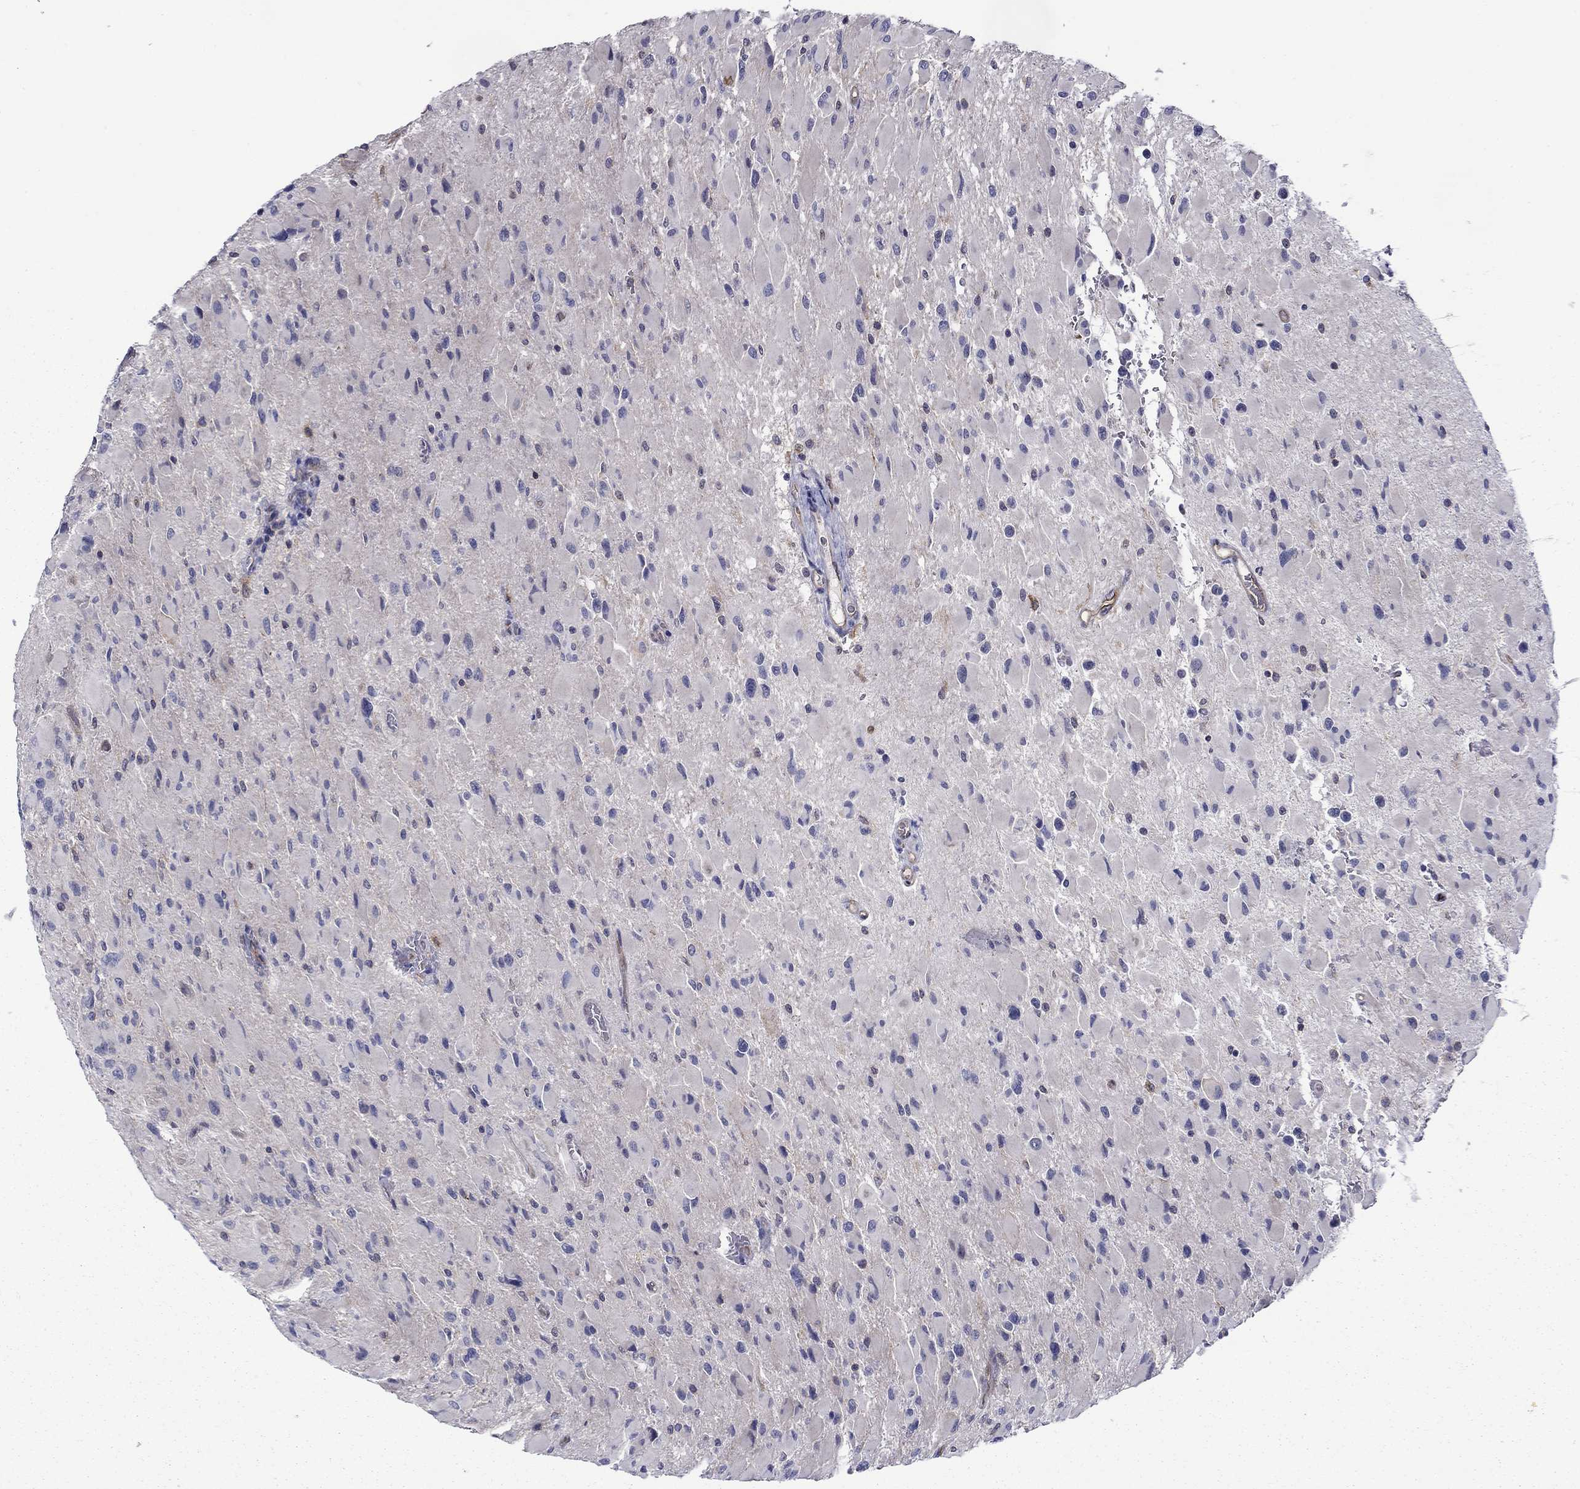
{"staining": {"intensity": "negative", "quantity": "none", "location": "none"}, "tissue": "glioma", "cell_type": "Tumor cells", "image_type": "cancer", "snomed": [{"axis": "morphology", "description": "Glioma, malignant, High grade"}, {"axis": "topography", "description": "Cerebral cortex"}], "caption": "This is a histopathology image of immunohistochemistry (IHC) staining of glioma, which shows no staining in tumor cells.", "gene": "LMO7", "patient": {"sex": "female", "age": 36}}